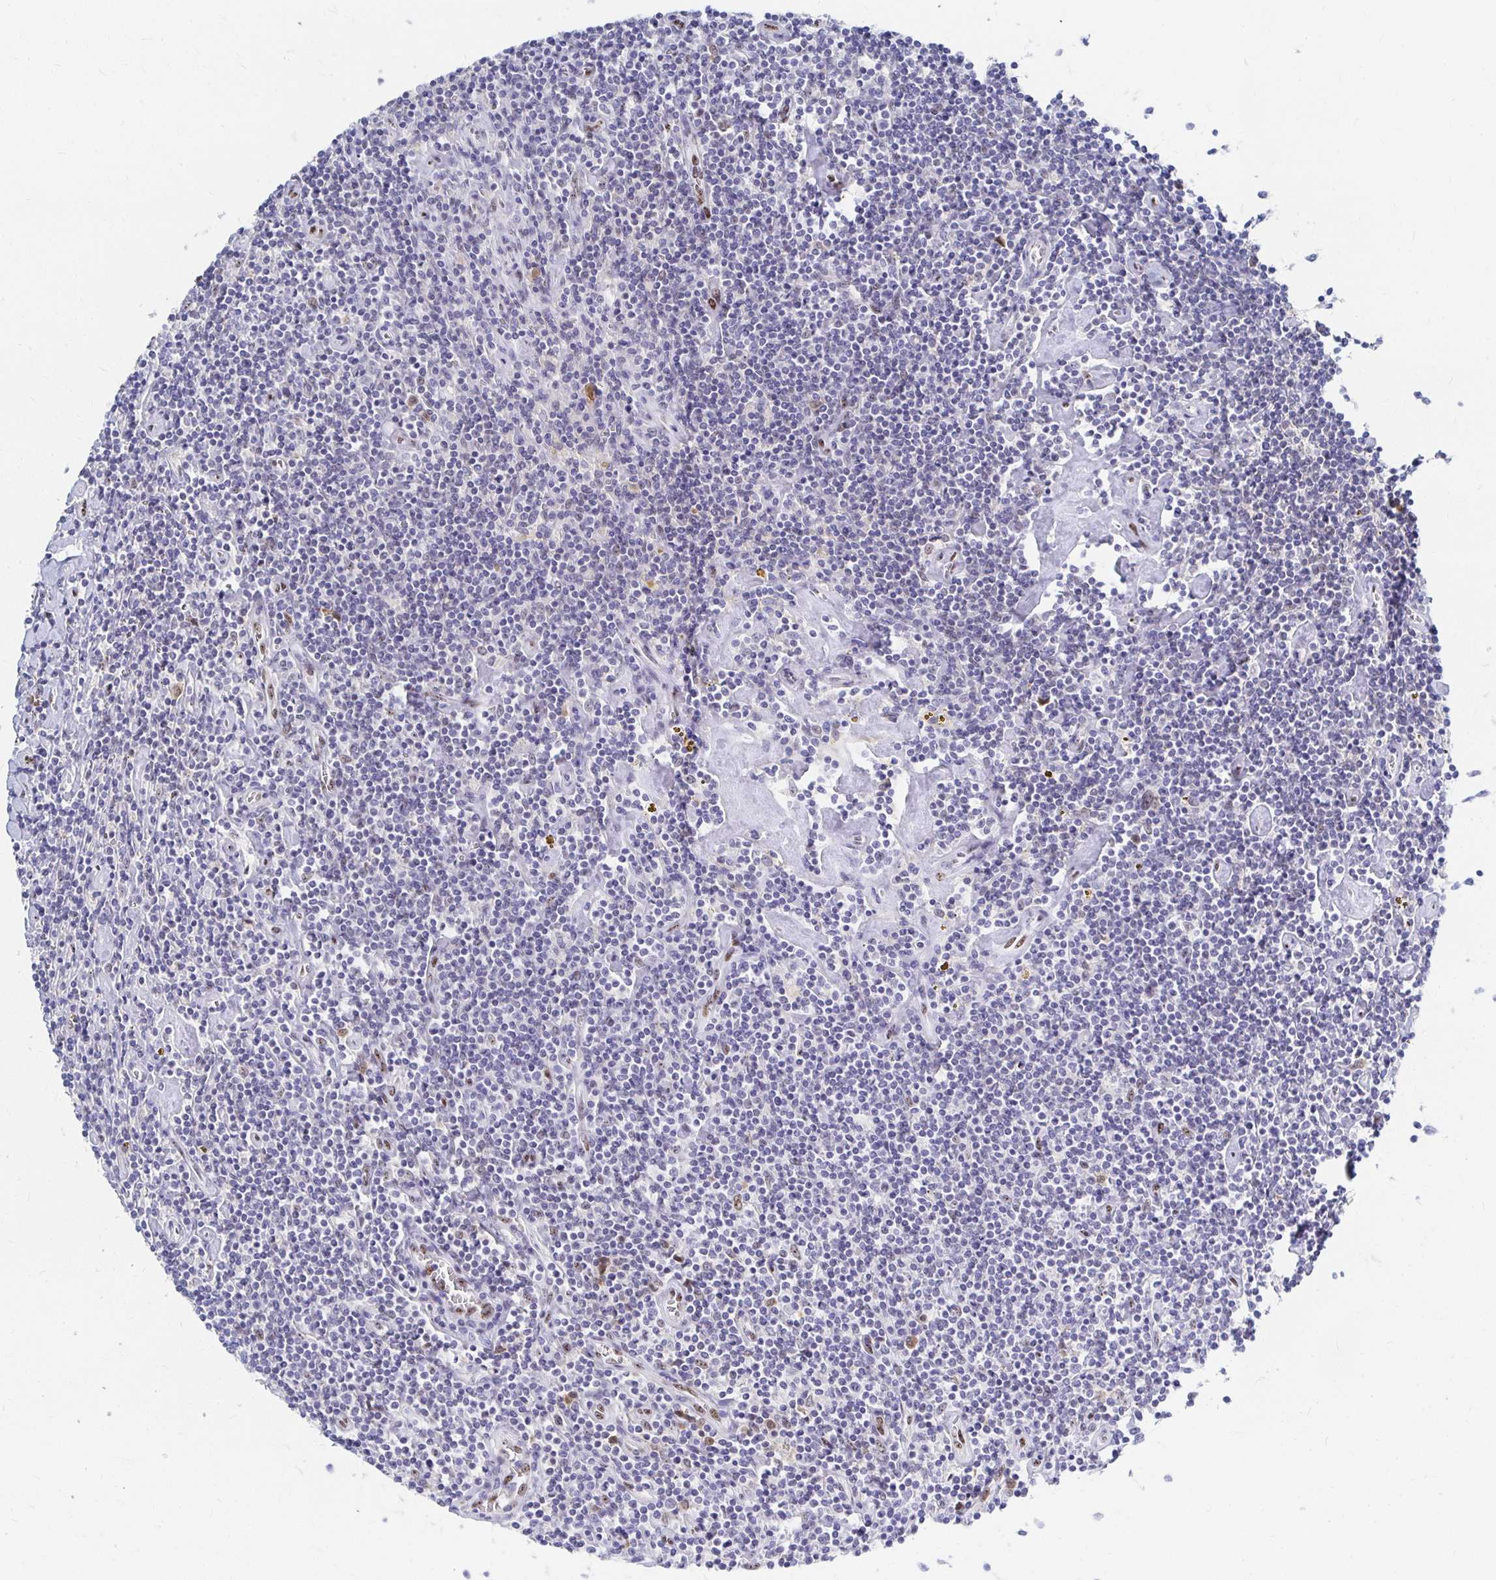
{"staining": {"intensity": "negative", "quantity": "none", "location": "none"}, "tissue": "lymphoma", "cell_type": "Tumor cells", "image_type": "cancer", "snomed": [{"axis": "morphology", "description": "Hodgkin's disease, NOS"}, {"axis": "topography", "description": "Lymph node"}], "caption": "A high-resolution photomicrograph shows IHC staining of lymphoma, which shows no significant expression in tumor cells. The staining is performed using DAB (3,3'-diaminobenzidine) brown chromogen with nuclei counter-stained in using hematoxylin.", "gene": "CLIC3", "patient": {"sex": "male", "age": 40}}